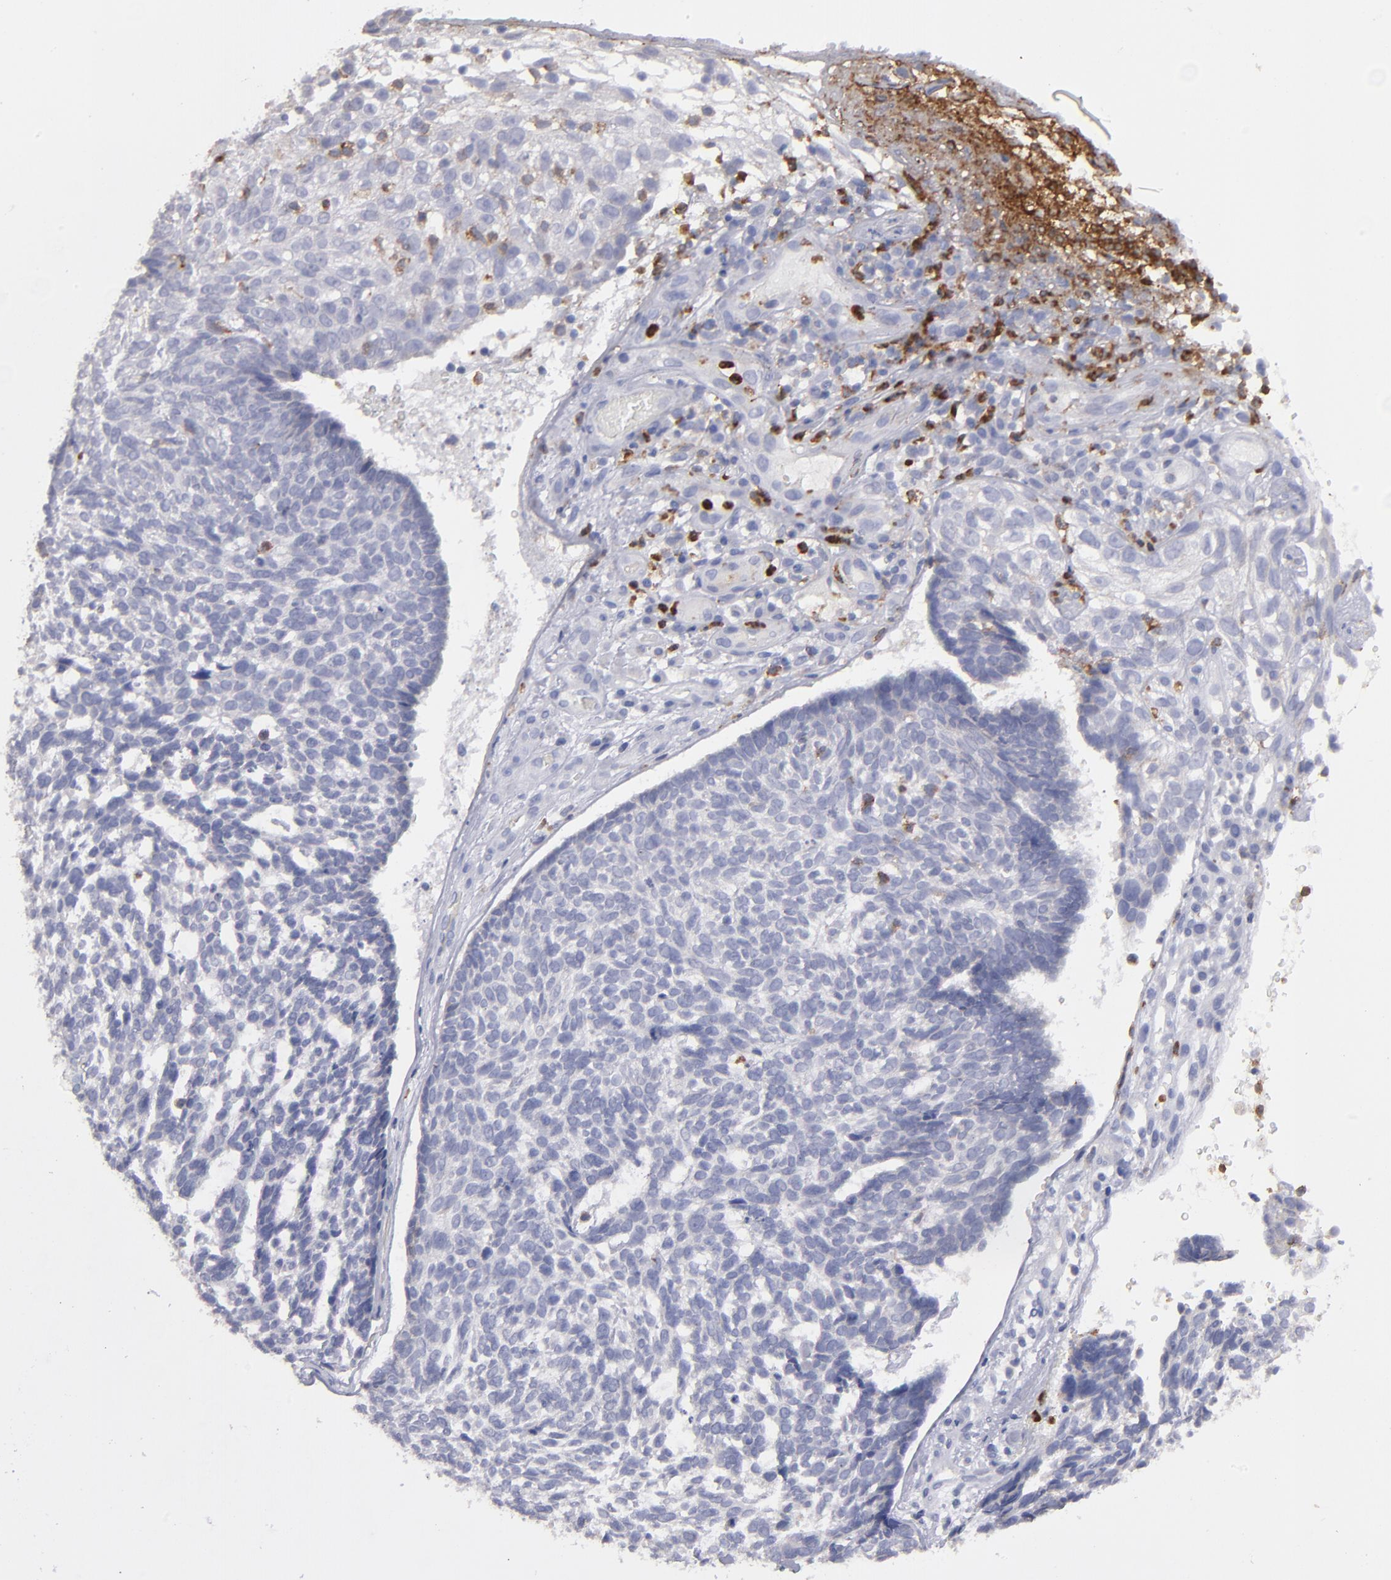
{"staining": {"intensity": "weak", "quantity": "<25%", "location": "cytoplasmic/membranous"}, "tissue": "skin cancer", "cell_type": "Tumor cells", "image_type": "cancer", "snomed": [{"axis": "morphology", "description": "Basal cell carcinoma"}, {"axis": "topography", "description": "Skin"}], "caption": "This photomicrograph is of skin basal cell carcinoma stained with immunohistochemistry (IHC) to label a protein in brown with the nuclei are counter-stained blue. There is no positivity in tumor cells.", "gene": "FGR", "patient": {"sex": "male", "age": 72}}